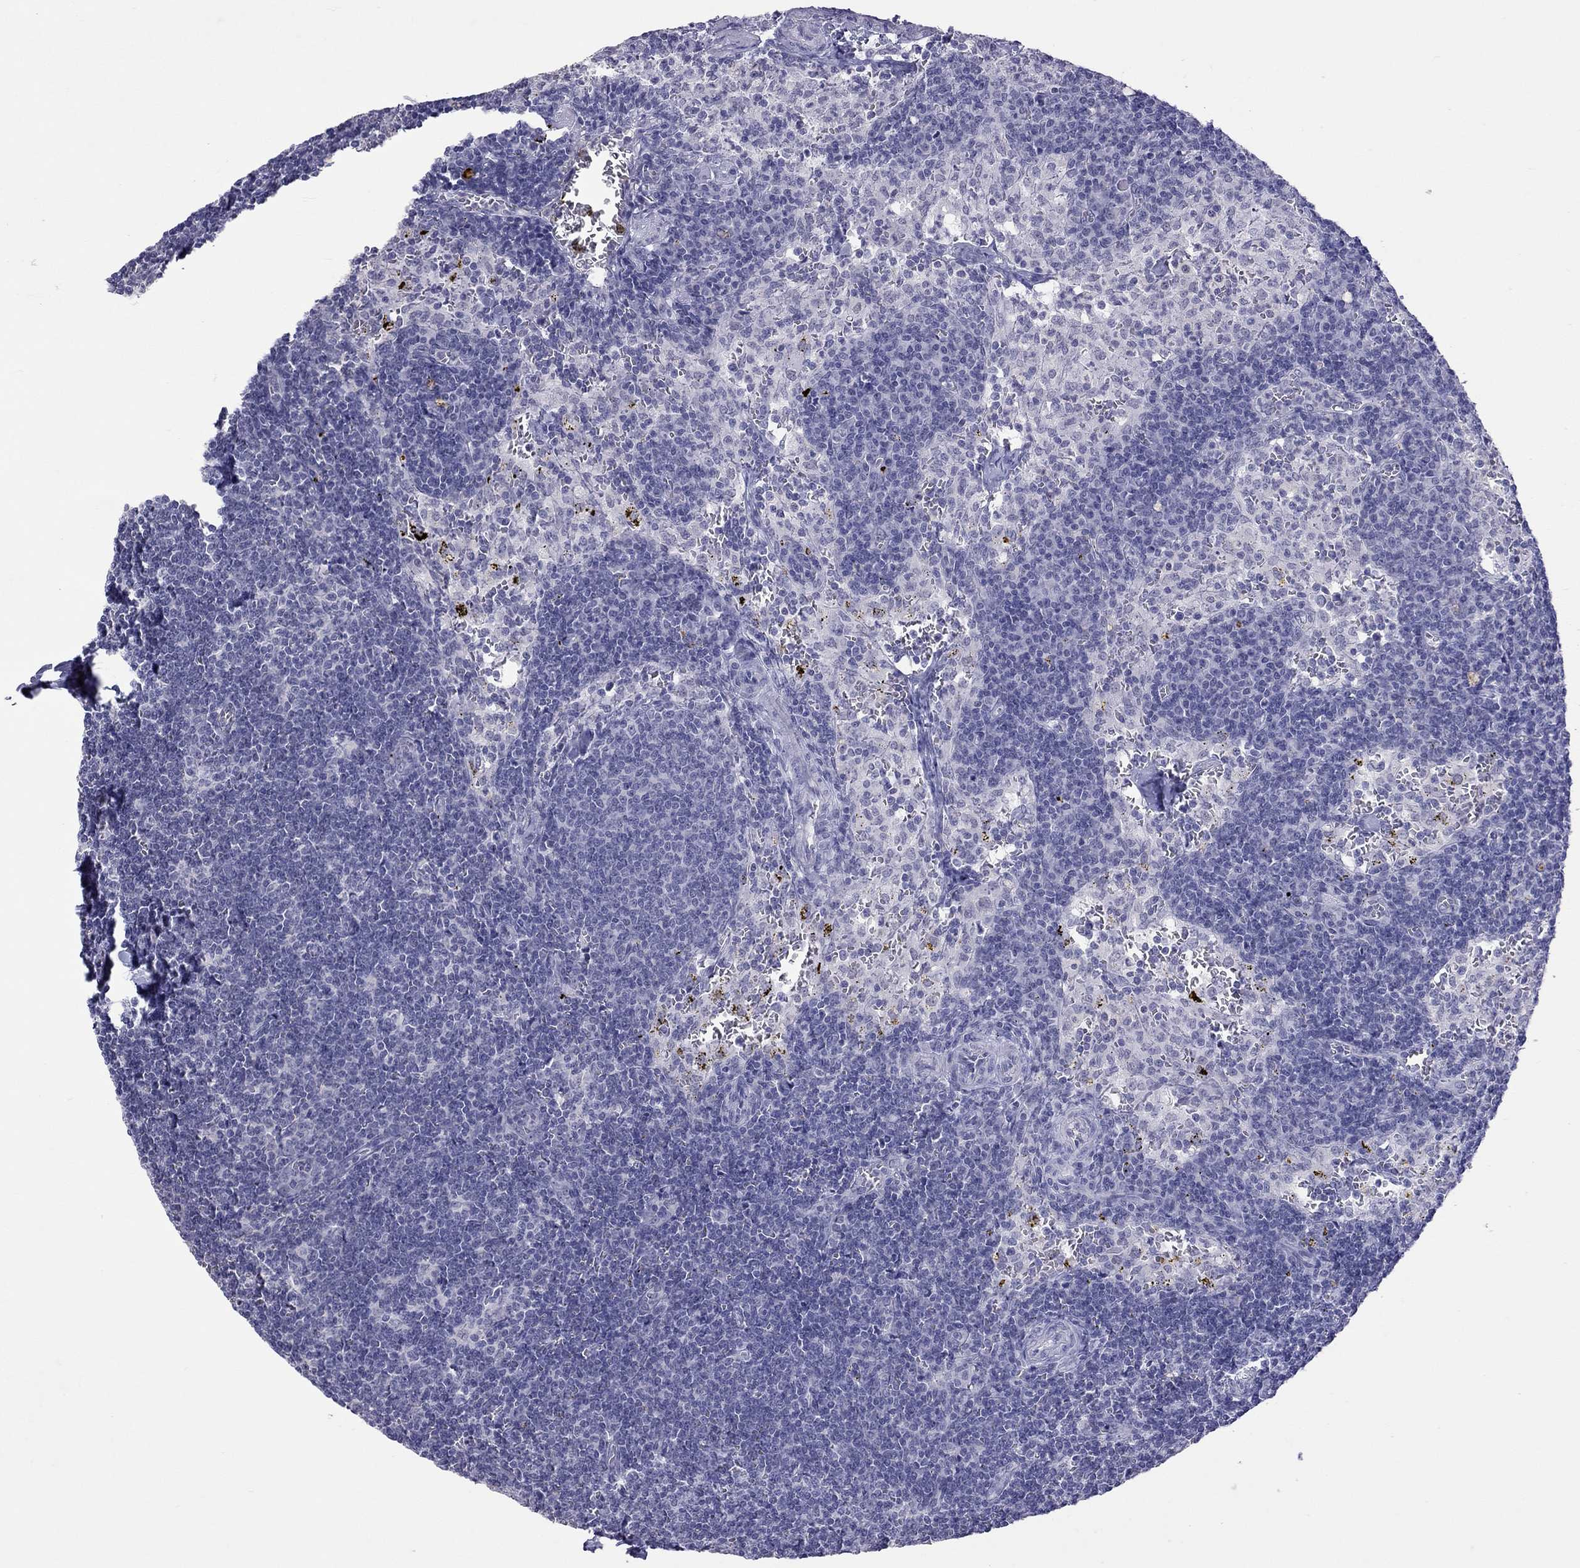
{"staining": {"intensity": "negative", "quantity": "none", "location": "none"}, "tissue": "lymph node", "cell_type": "Germinal center cells", "image_type": "normal", "snomed": [{"axis": "morphology", "description": "Normal tissue, NOS"}, {"axis": "topography", "description": "Lymph node"}], "caption": "The immunohistochemistry micrograph has no significant staining in germinal center cells of lymph node. (Stains: DAB immunohistochemistry with hematoxylin counter stain, Microscopy: brightfield microscopy at high magnification).", "gene": "JHY", "patient": {"sex": "female", "age": 52}}